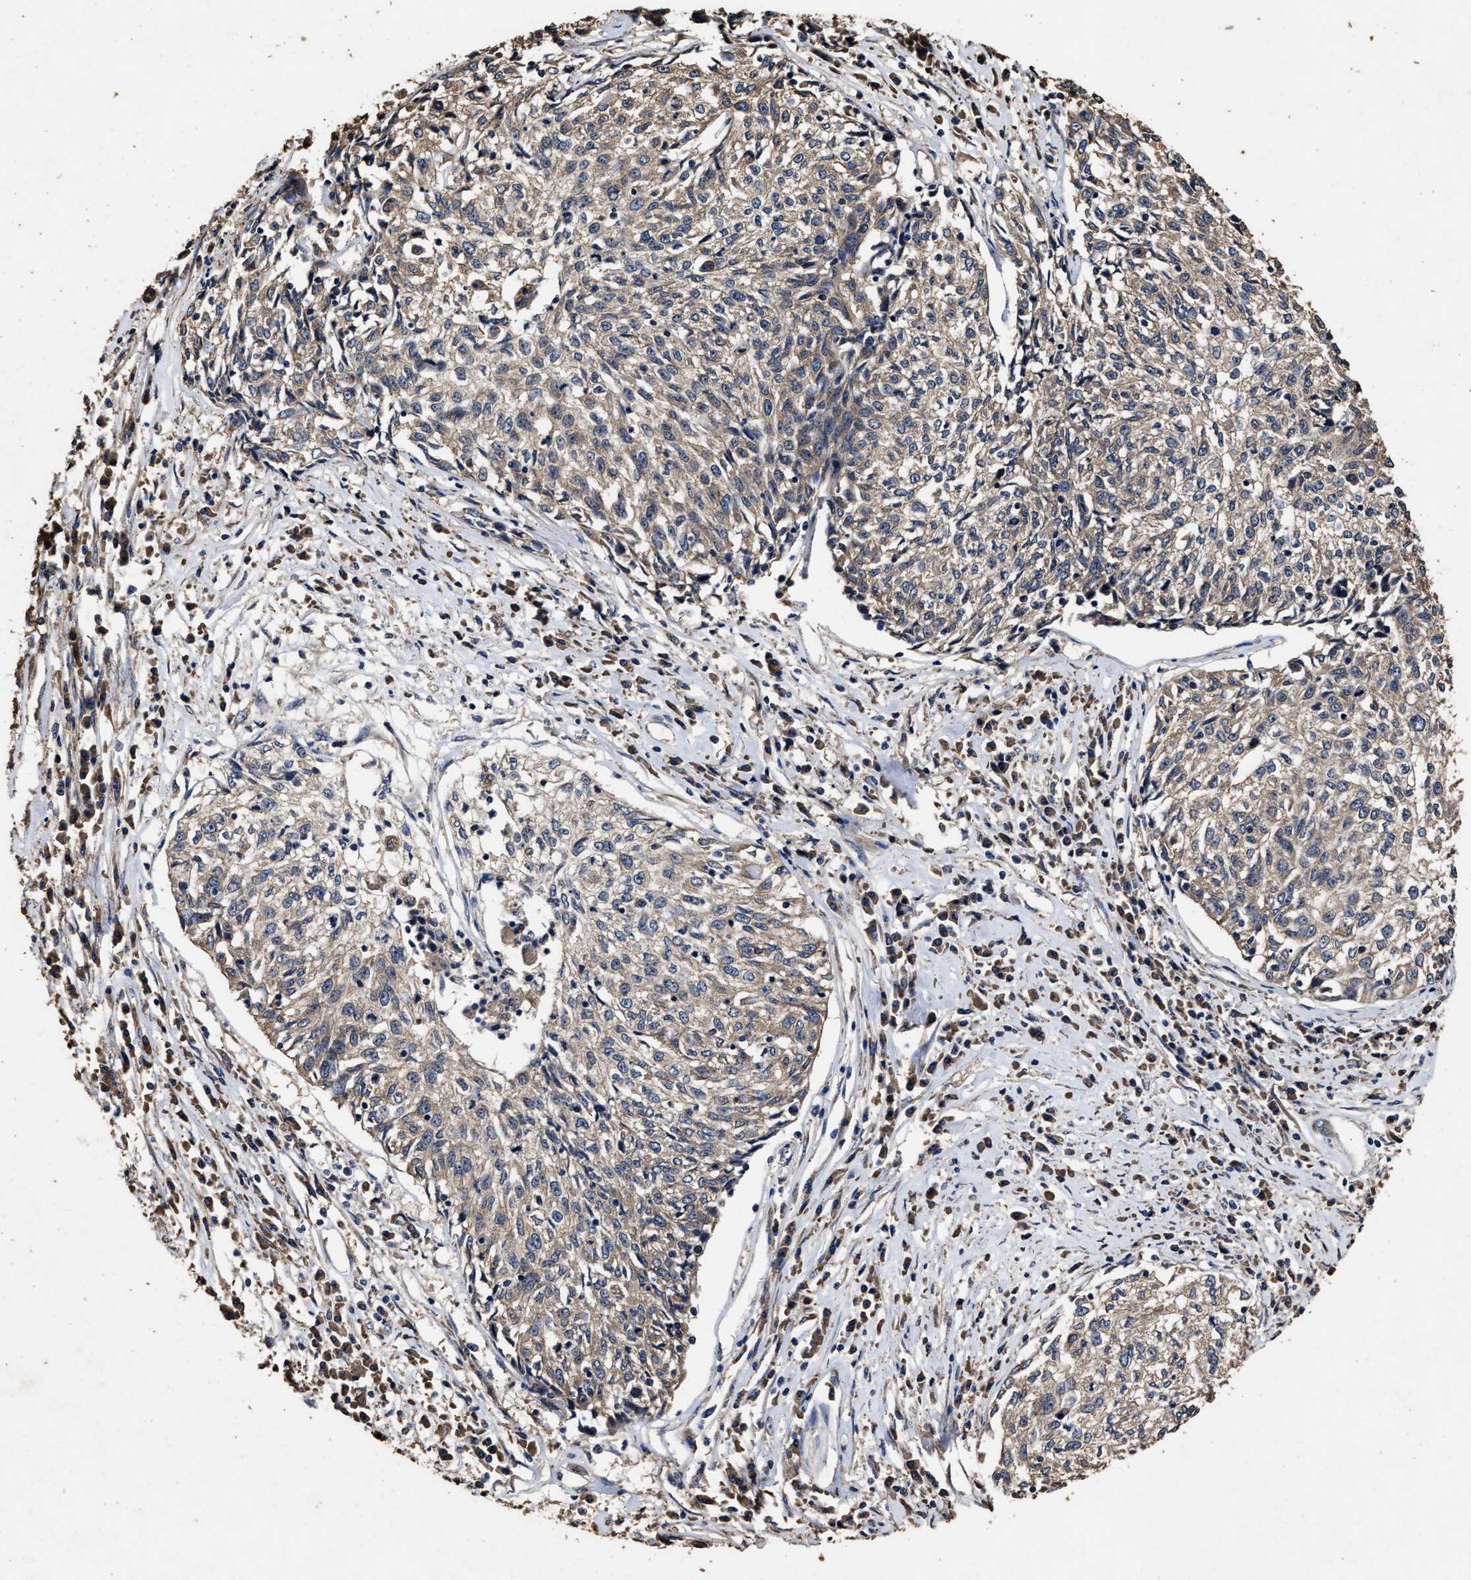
{"staining": {"intensity": "weak", "quantity": ">75%", "location": "cytoplasmic/membranous"}, "tissue": "cervical cancer", "cell_type": "Tumor cells", "image_type": "cancer", "snomed": [{"axis": "morphology", "description": "Squamous cell carcinoma, NOS"}, {"axis": "topography", "description": "Cervix"}], "caption": "Cervical squamous cell carcinoma tissue reveals weak cytoplasmic/membranous staining in about >75% of tumor cells", "gene": "PPM1K", "patient": {"sex": "female", "age": 57}}